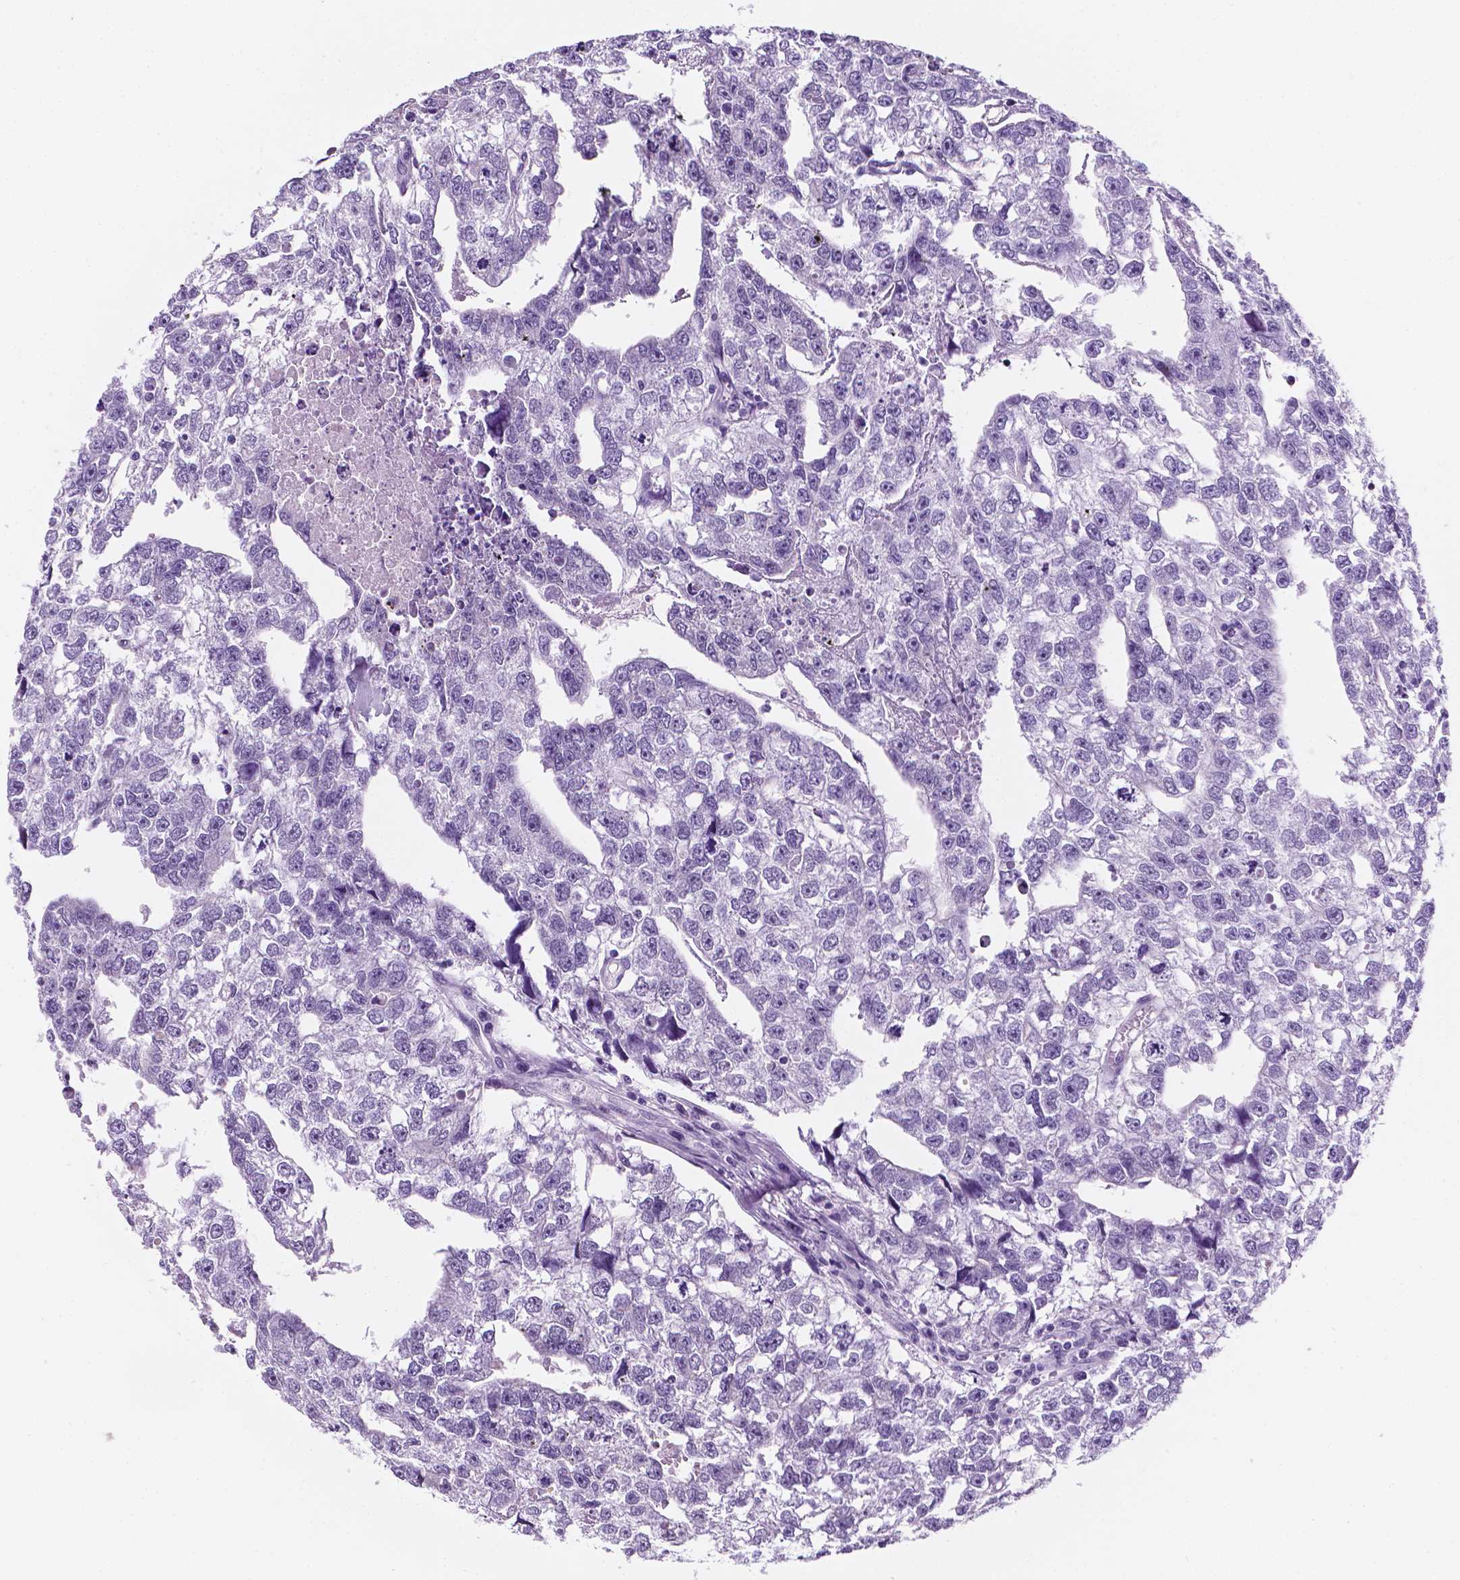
{"staining": {"intensity": "negative", "quantity": "none", "location": "none"}, "tissue": "testis cancer", "cell_type": "Tumor cells", "image_type": "cancer", "snomed": [{"axis": "morphology", "description": "Carcinoma, Embryonal, NOS"}, {"axis": "morphology", "description": "Teratoma, malignant, NOS"}, {"axis": "topography", "description": "Testis"}], "caption": "Immunohistochemistry of embryonal carcinoma (testis) shows no staining in tumor cells.", "gene": "PPL", "patient": {"sex": "male", "age": 44}}